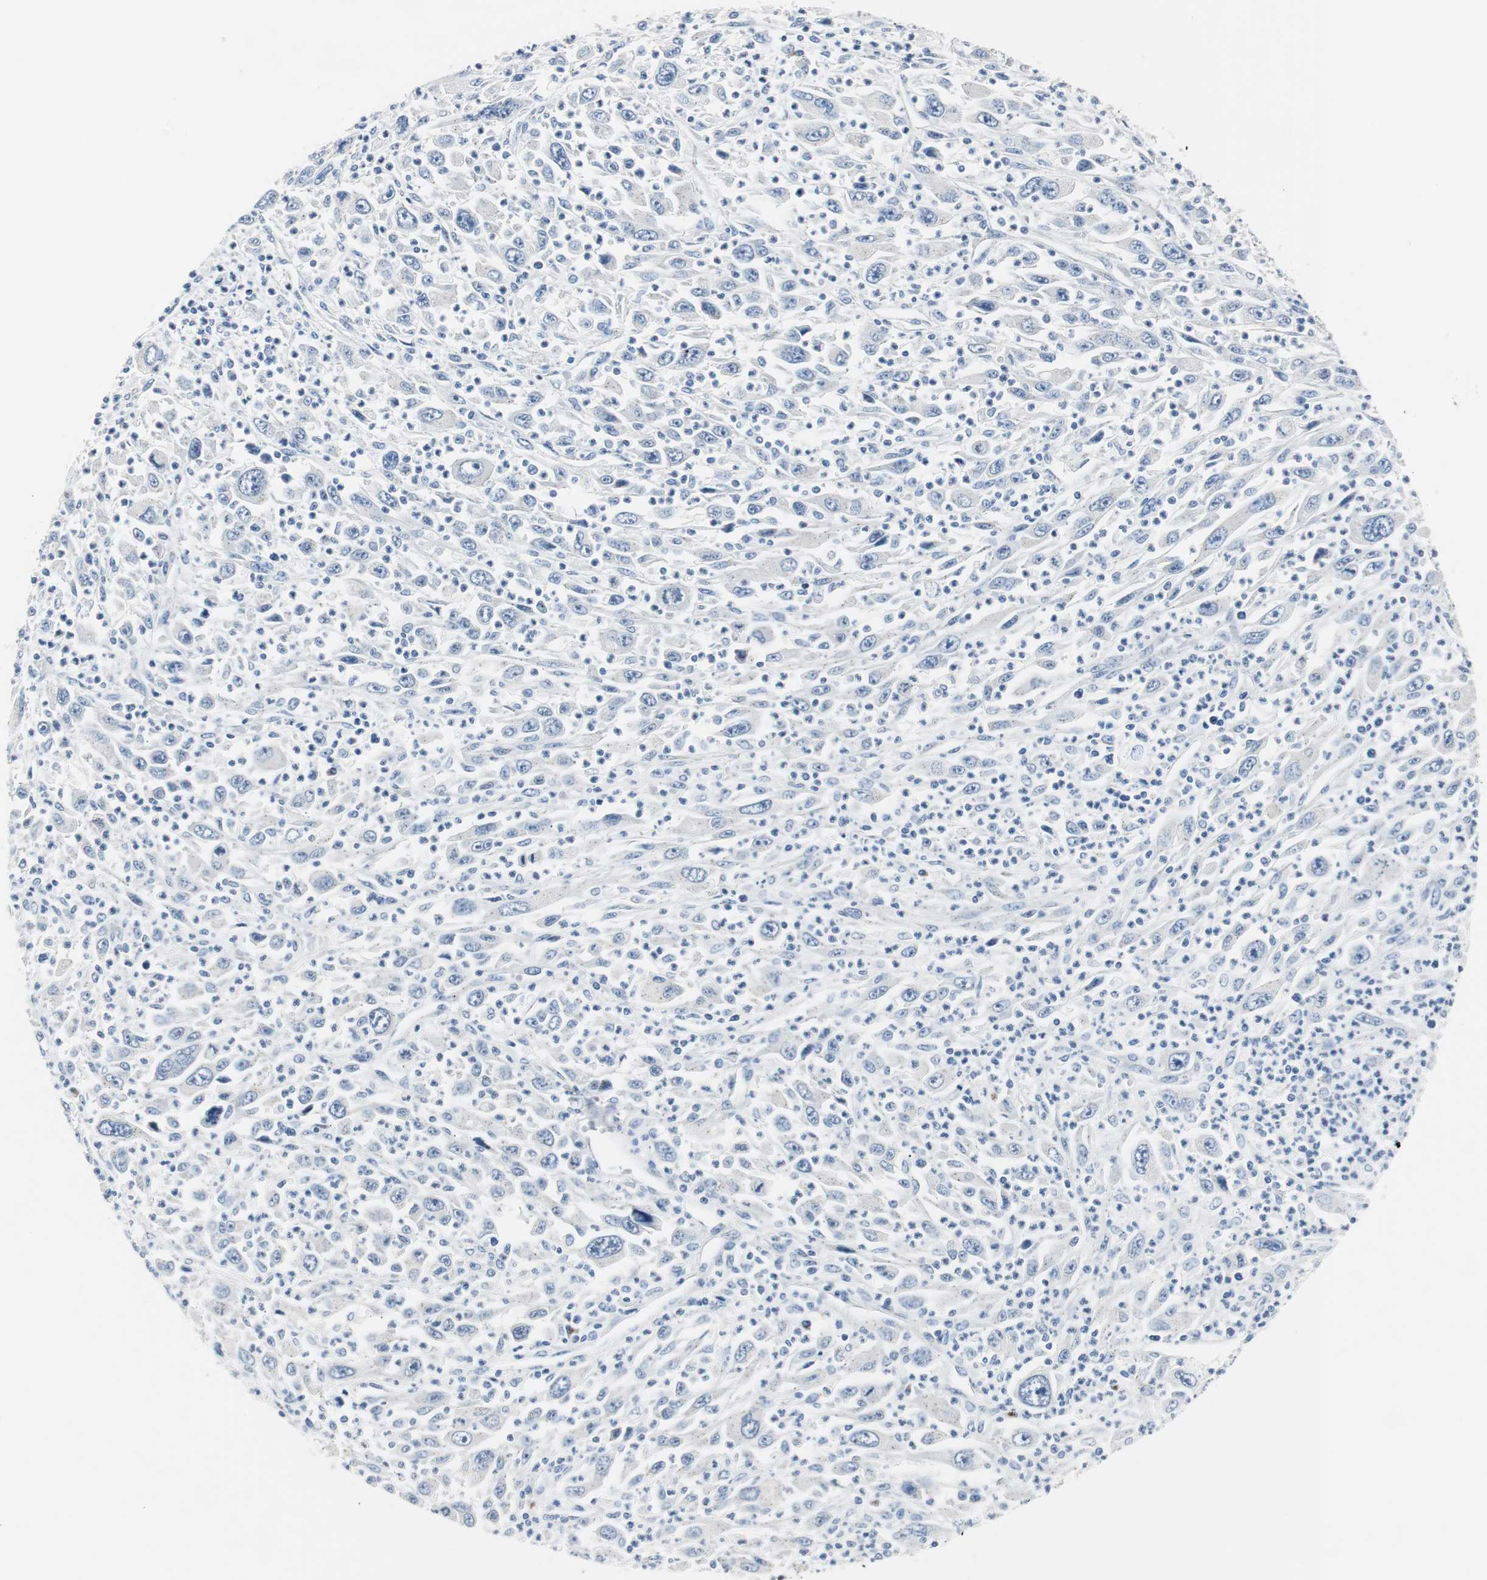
{"staining": {"intensity": "negative", "quantity": "none", "location": "none"}, "tissue": "melanoma", "cell_type": "Tumor cells", "image_type": "cancer", "snomed": [{"axis": "morphology", "description": "Malignant melanoma, Metastatic site"}, {"axis": "topography", "description": "Skin"}], "caption": "Tumor cells are negative for brown protein staining in malignant melanoma (metastatic site). (IHC, brightfield microscopy, high magnification).", "gene": "SOX30", "patient": {"sex": "female", "age": 56}}